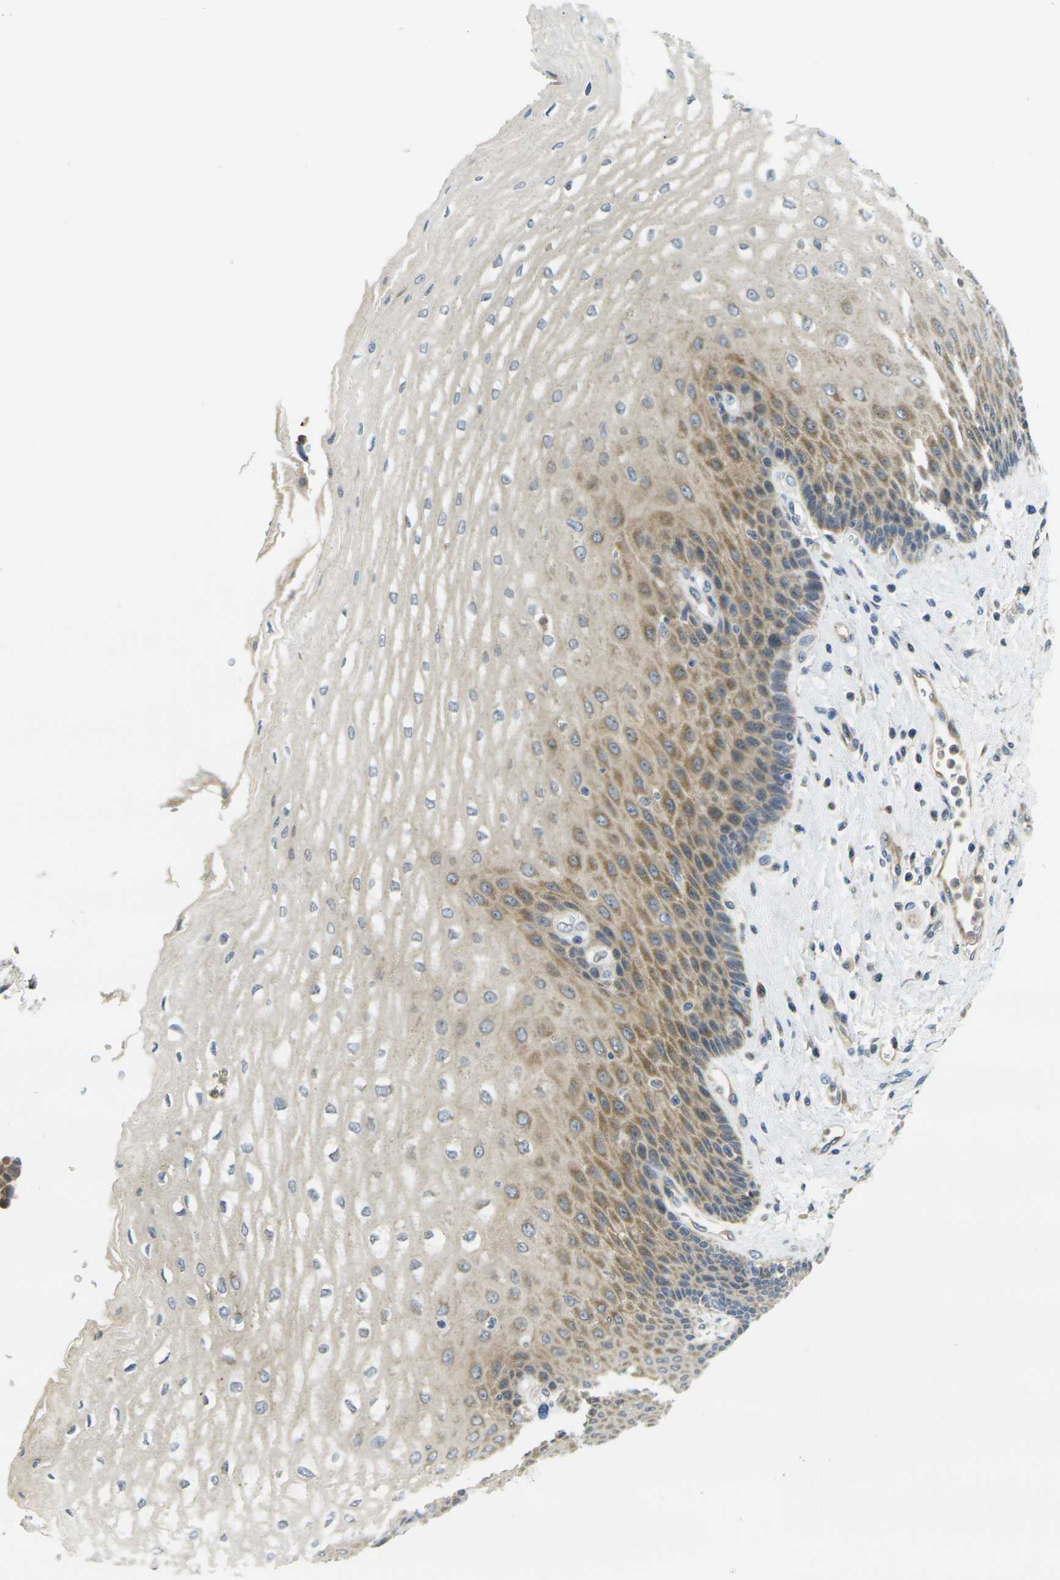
{"staining": {"intensity": "moderate", "quantity": ">75%", "location": "cytoplasmic/membranous"}, "tissue": "esophagus", "cell_type": "Squamous epithelial cells", "image_type": "normal", "snomed": [{"axis": "morphology", "description": "Normal tissue, NOS"}, {"axis": "topography", "description": "Esophagus"}], "caption": "Human esophagus stained with a brown dye demonstrates moderate cytoplasmic/membranous positive expression in approximately >75% of squamous epithelial cells.", "gene": "MINAR2", "patient": {"sex": "male", "age": 54}}